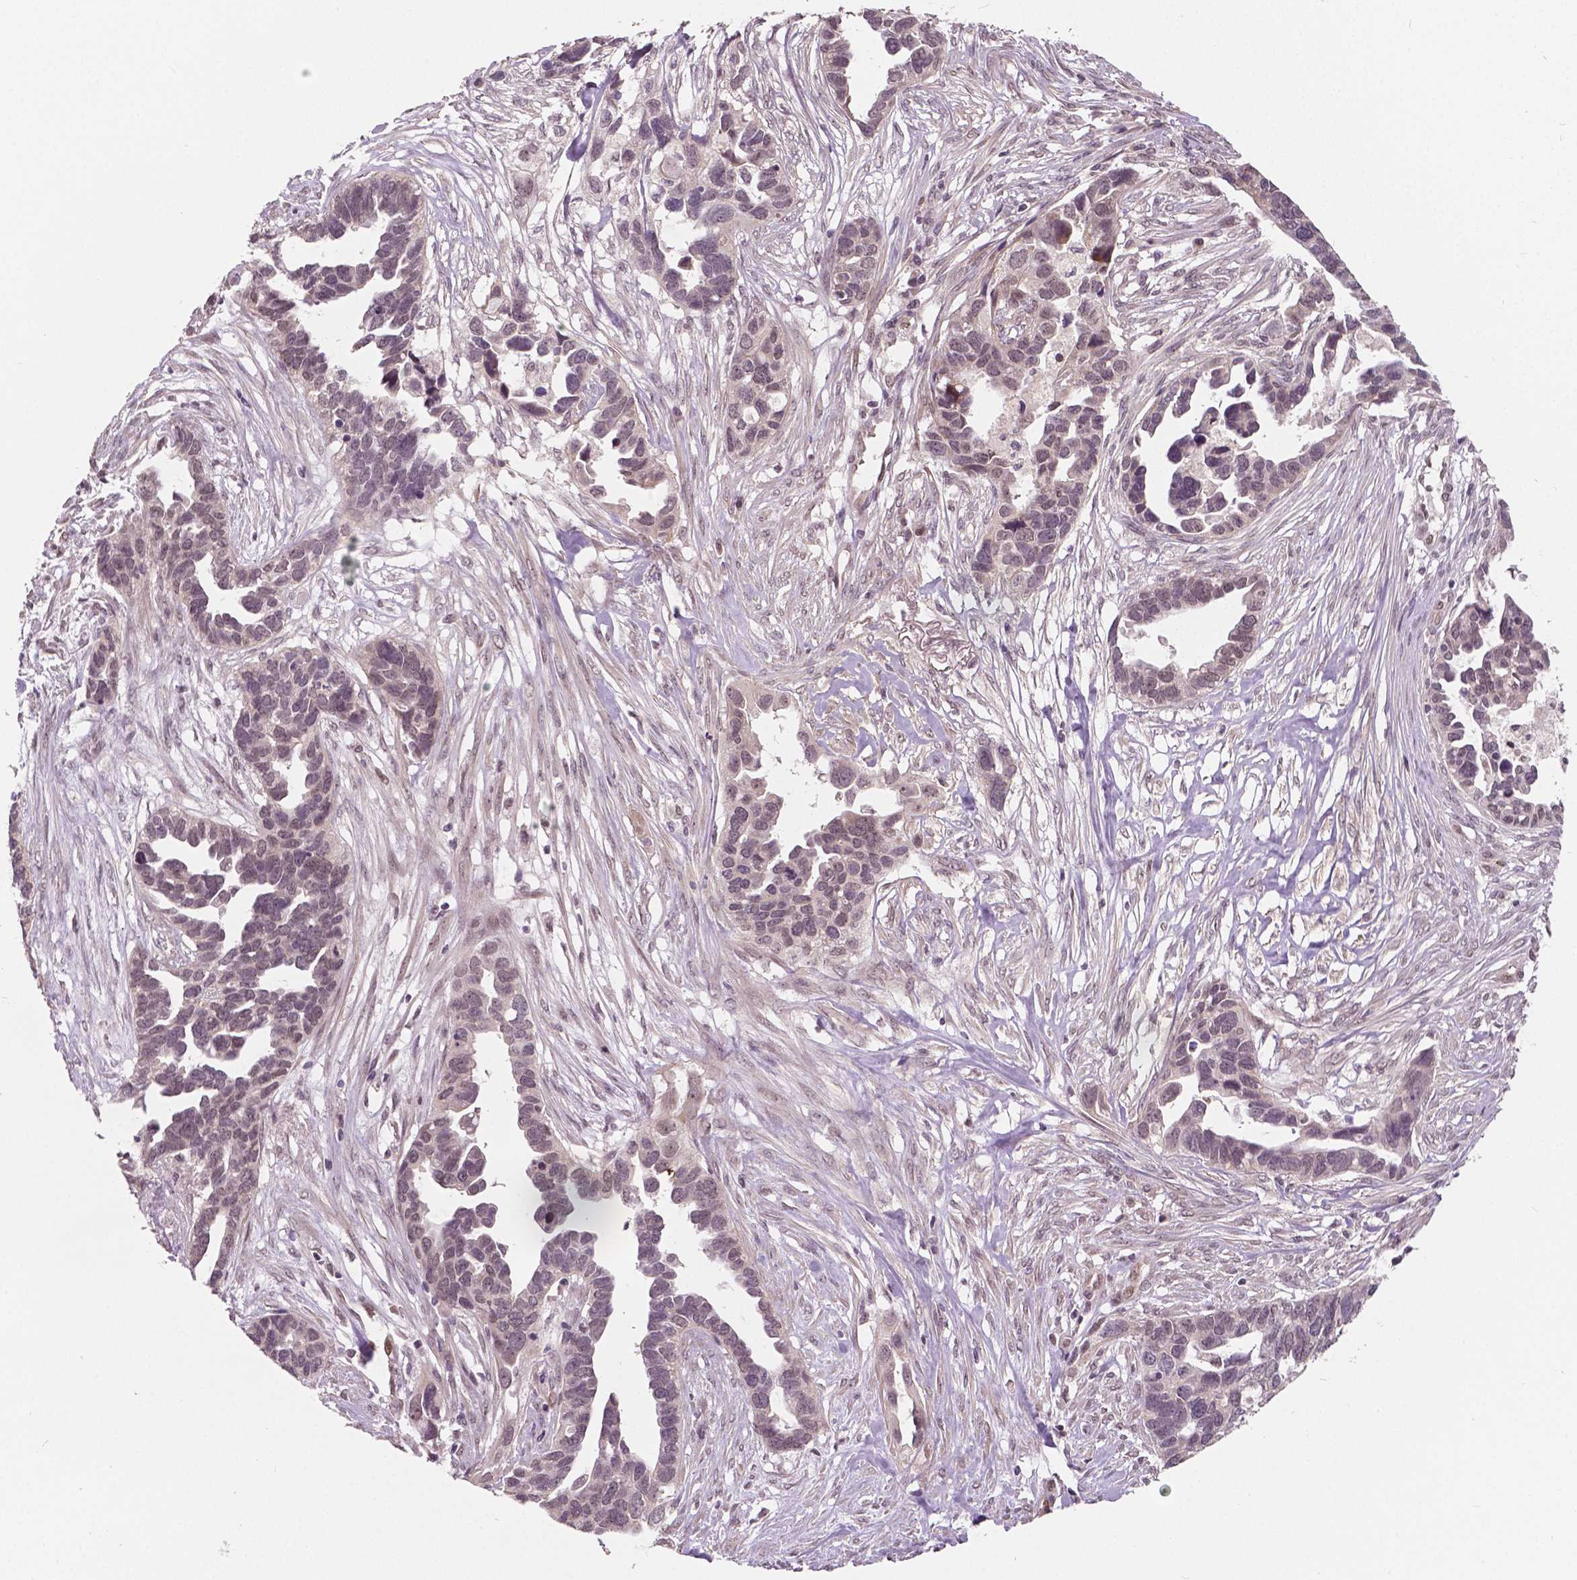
{"staining": {"intensity": "negative", "quantity": "none", "location": "none"}, "tissue": "ovarian cancer", "cell_type": "Tumor cells", "image_type": "cancer", "snomed": [{"axis": "morphology", "description": "Cystadenocarcinoma, serous, NOS"}, {"axis": "topography", "description": "Ovary"}], "caption": "Immunohistochemistry of human ovarian cancer (serous cystadenocarcinoma) displays no staining in tumor cells. The staining was performed using DAB (3,3'-diaminobenzidine) to visualize the protein expression in brown, while the nuclei were stained in blue with hematoxylin (Magnification: 20x).", "gene": "HMBOX1", "patient": {"sex": "female", "age": 54}}